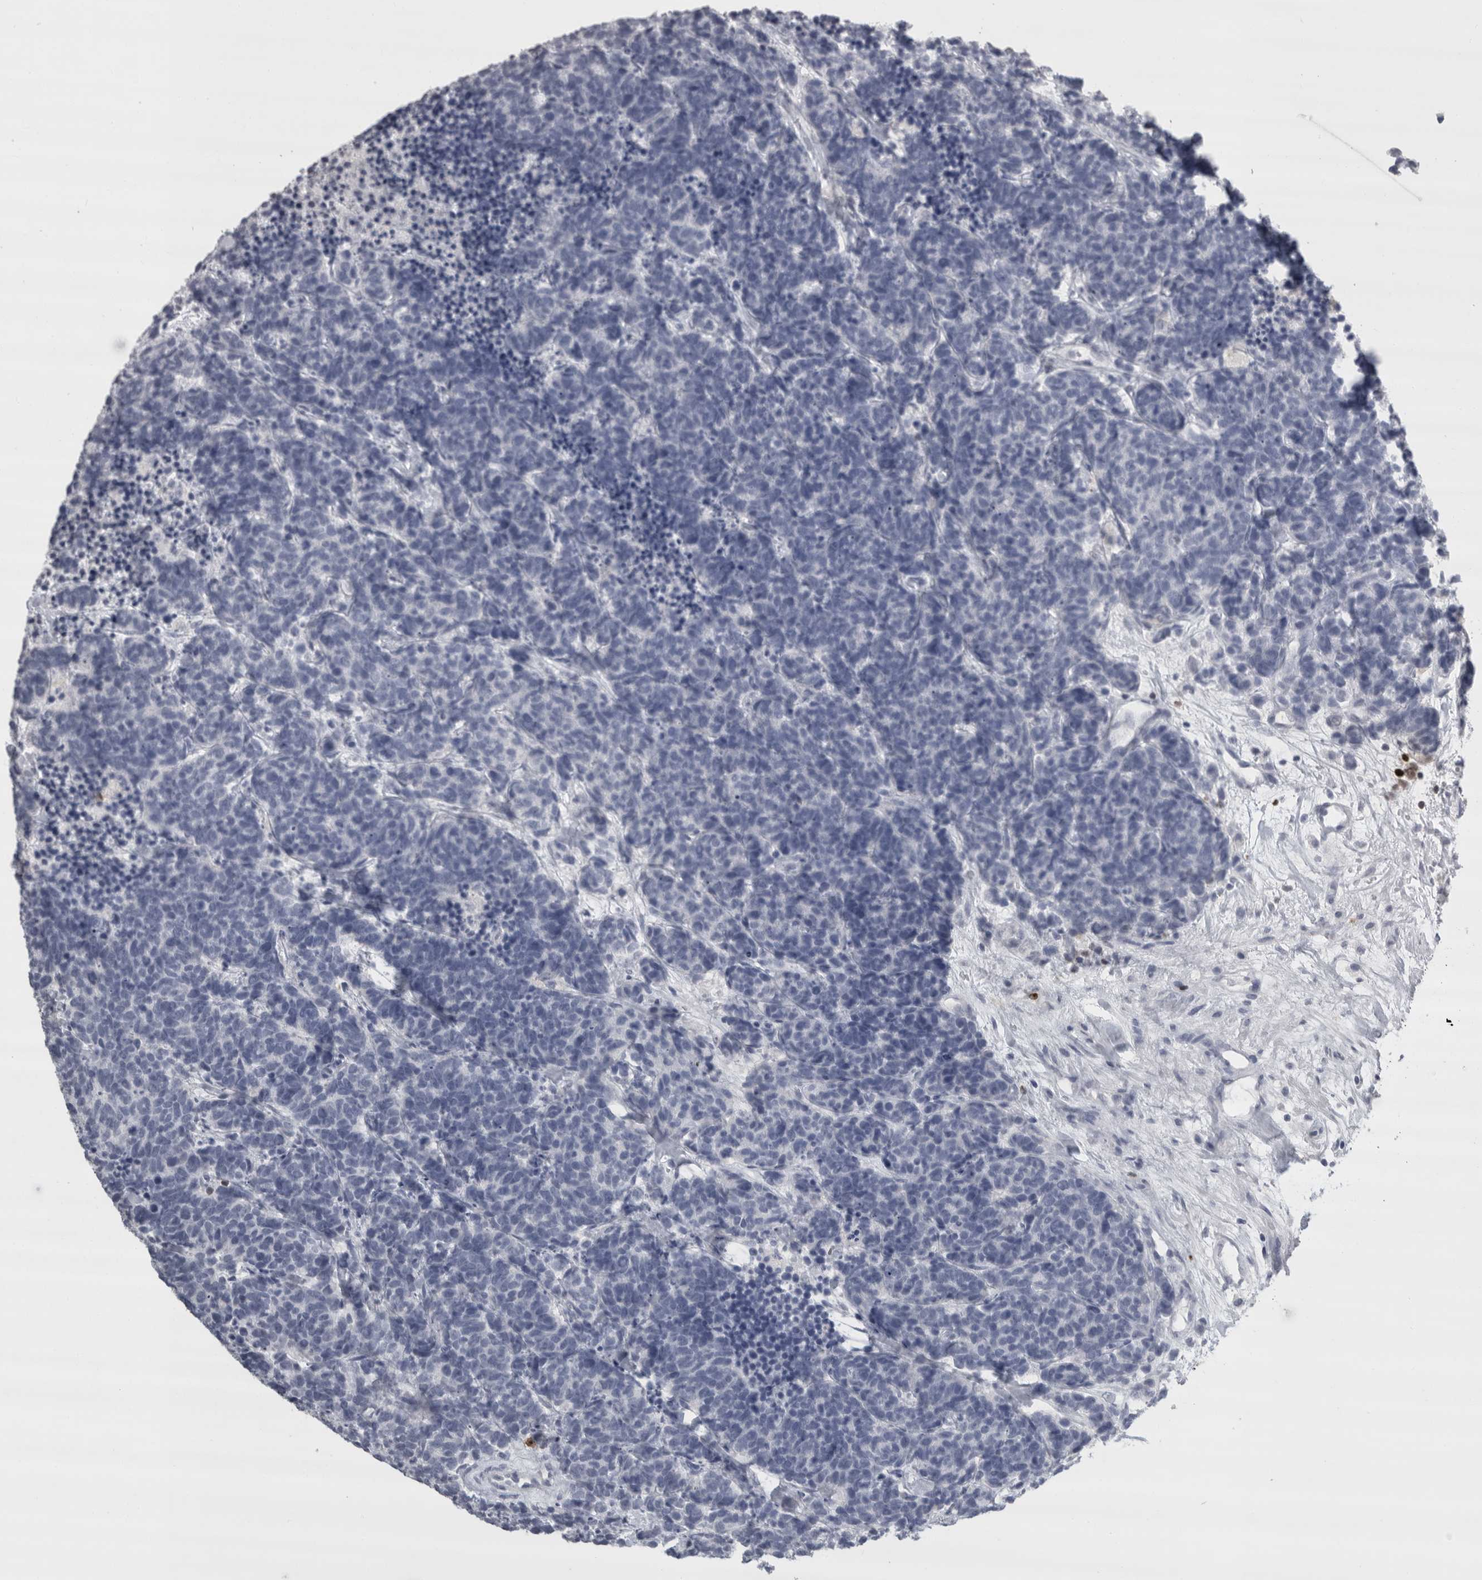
{"staining": {"intensity": "negative", "quantity": "none", "location": "none"}, "tissue": "carcinoid", "cell_type": "Tumor cells", "image_type": "cancer", "snomed": [{"axis": "morphology", "description": "Carcinoma, NOS"}, {"axis": "morphology", "description": "Carcinoid, malignant, NOS"}, {"axis": "topography", "description": "Urinary bladder"}], "caption": "This micrograph is of malignant carcinoid stained with immunohistochemistry (IHC) to label a protein in brown with the nuclei are counter-stained blue. There is no expression in tumor cells. (DAB immunohistochemistry (IHC) visualized using brightfield microscopy, high magnification).", "gene": "GNLY", "patient": {"sex": "male", "age": 57}}